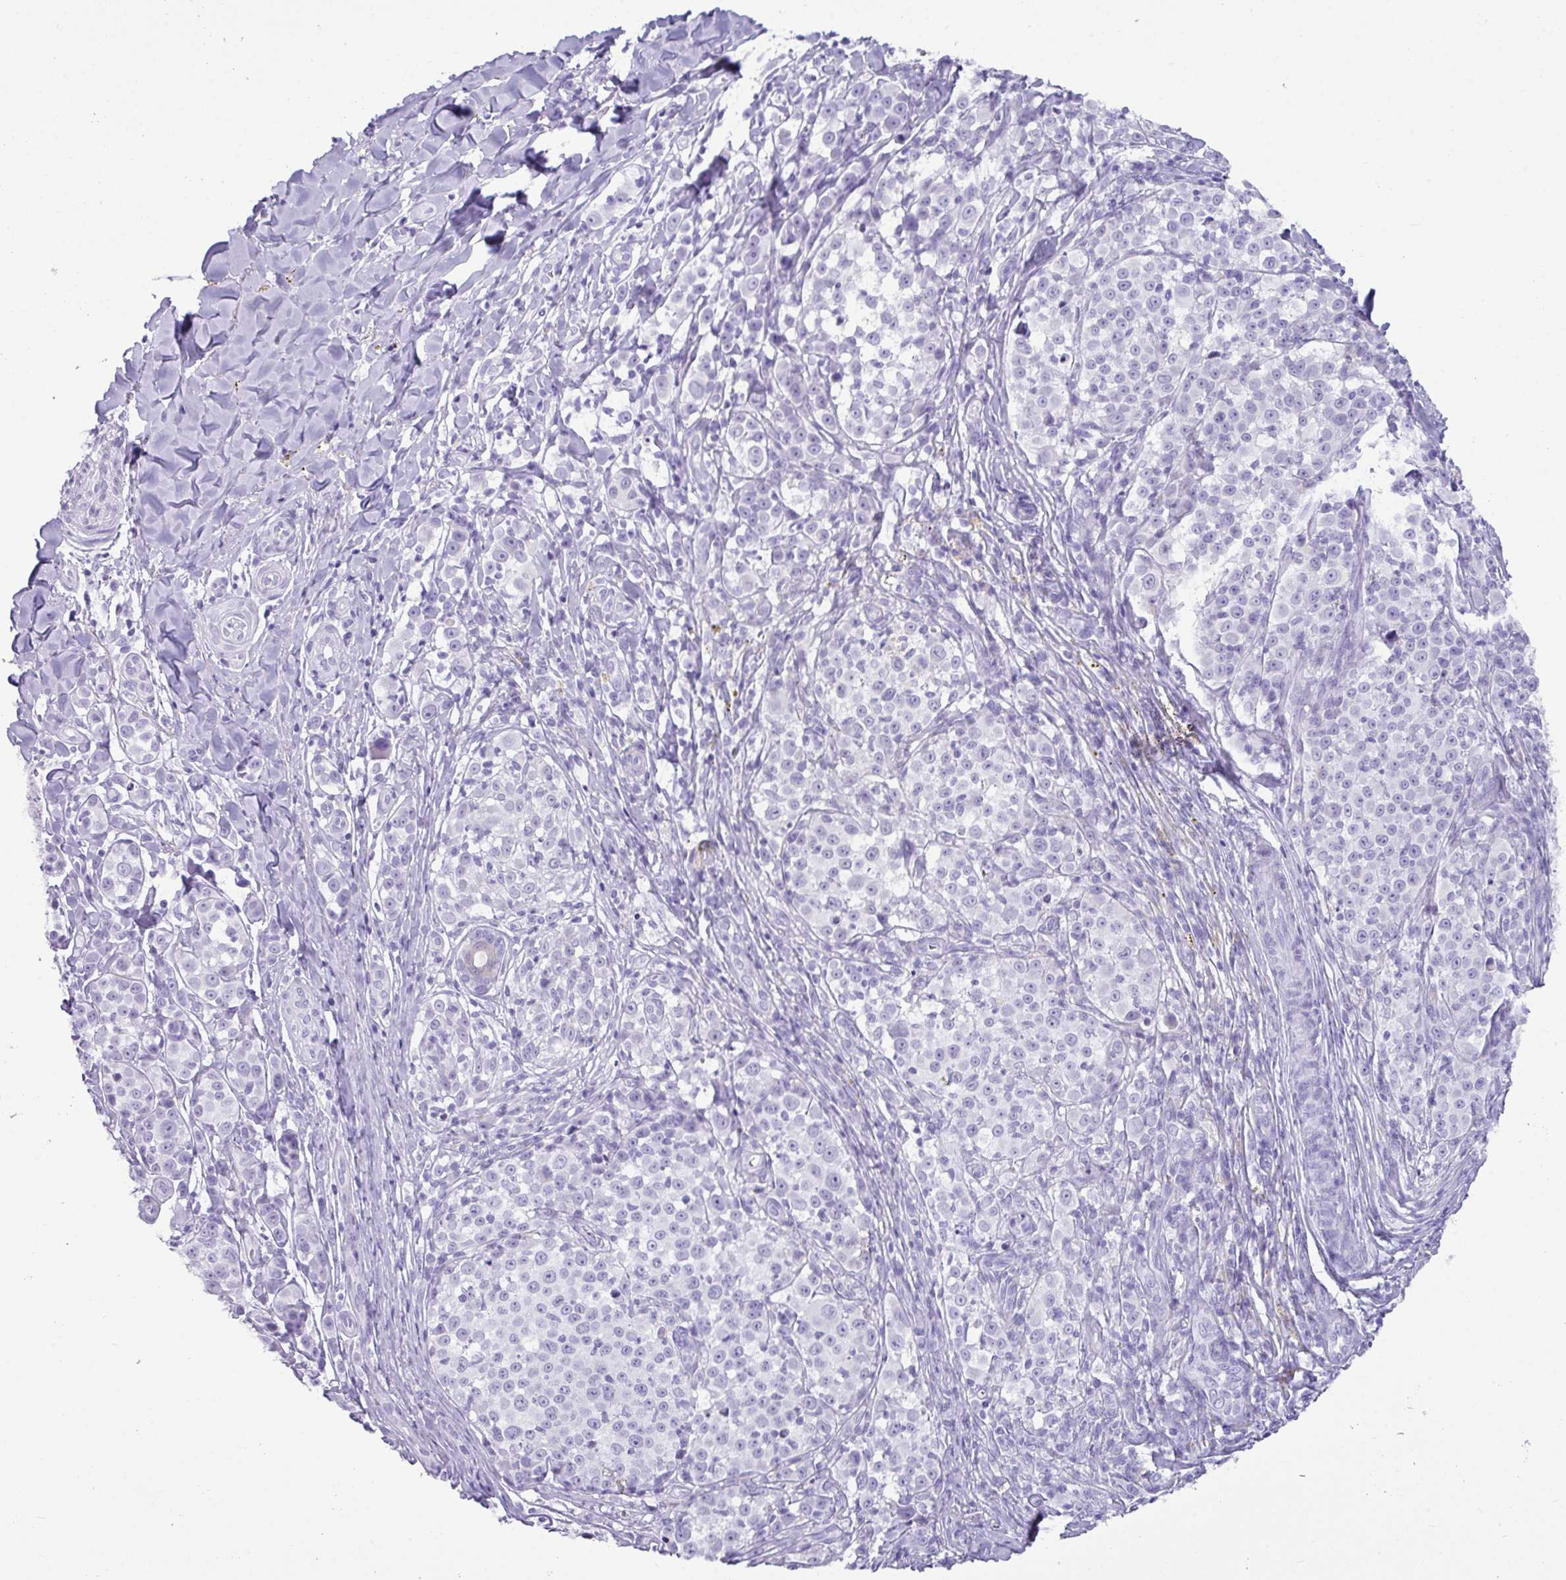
{"staining": {"intensity": "negative", "quantity": "none", "location": "none"}, "tissue": "melanoma", "cell_type": "Tumor cells", "image_type": "cancer", "snomed": [{"axis": "morphology", "description": "Malignant melanoma, NOS"}, {"axis": "topography", "description": "Skin"}], "caption": "An immunohistochemistry micrograph of malignant melanoma is shown. There is no staining in tumor cells of malignant melanoma.", "gene": "NCCRP1", "patient": {"sex": "female", "age": 35}}